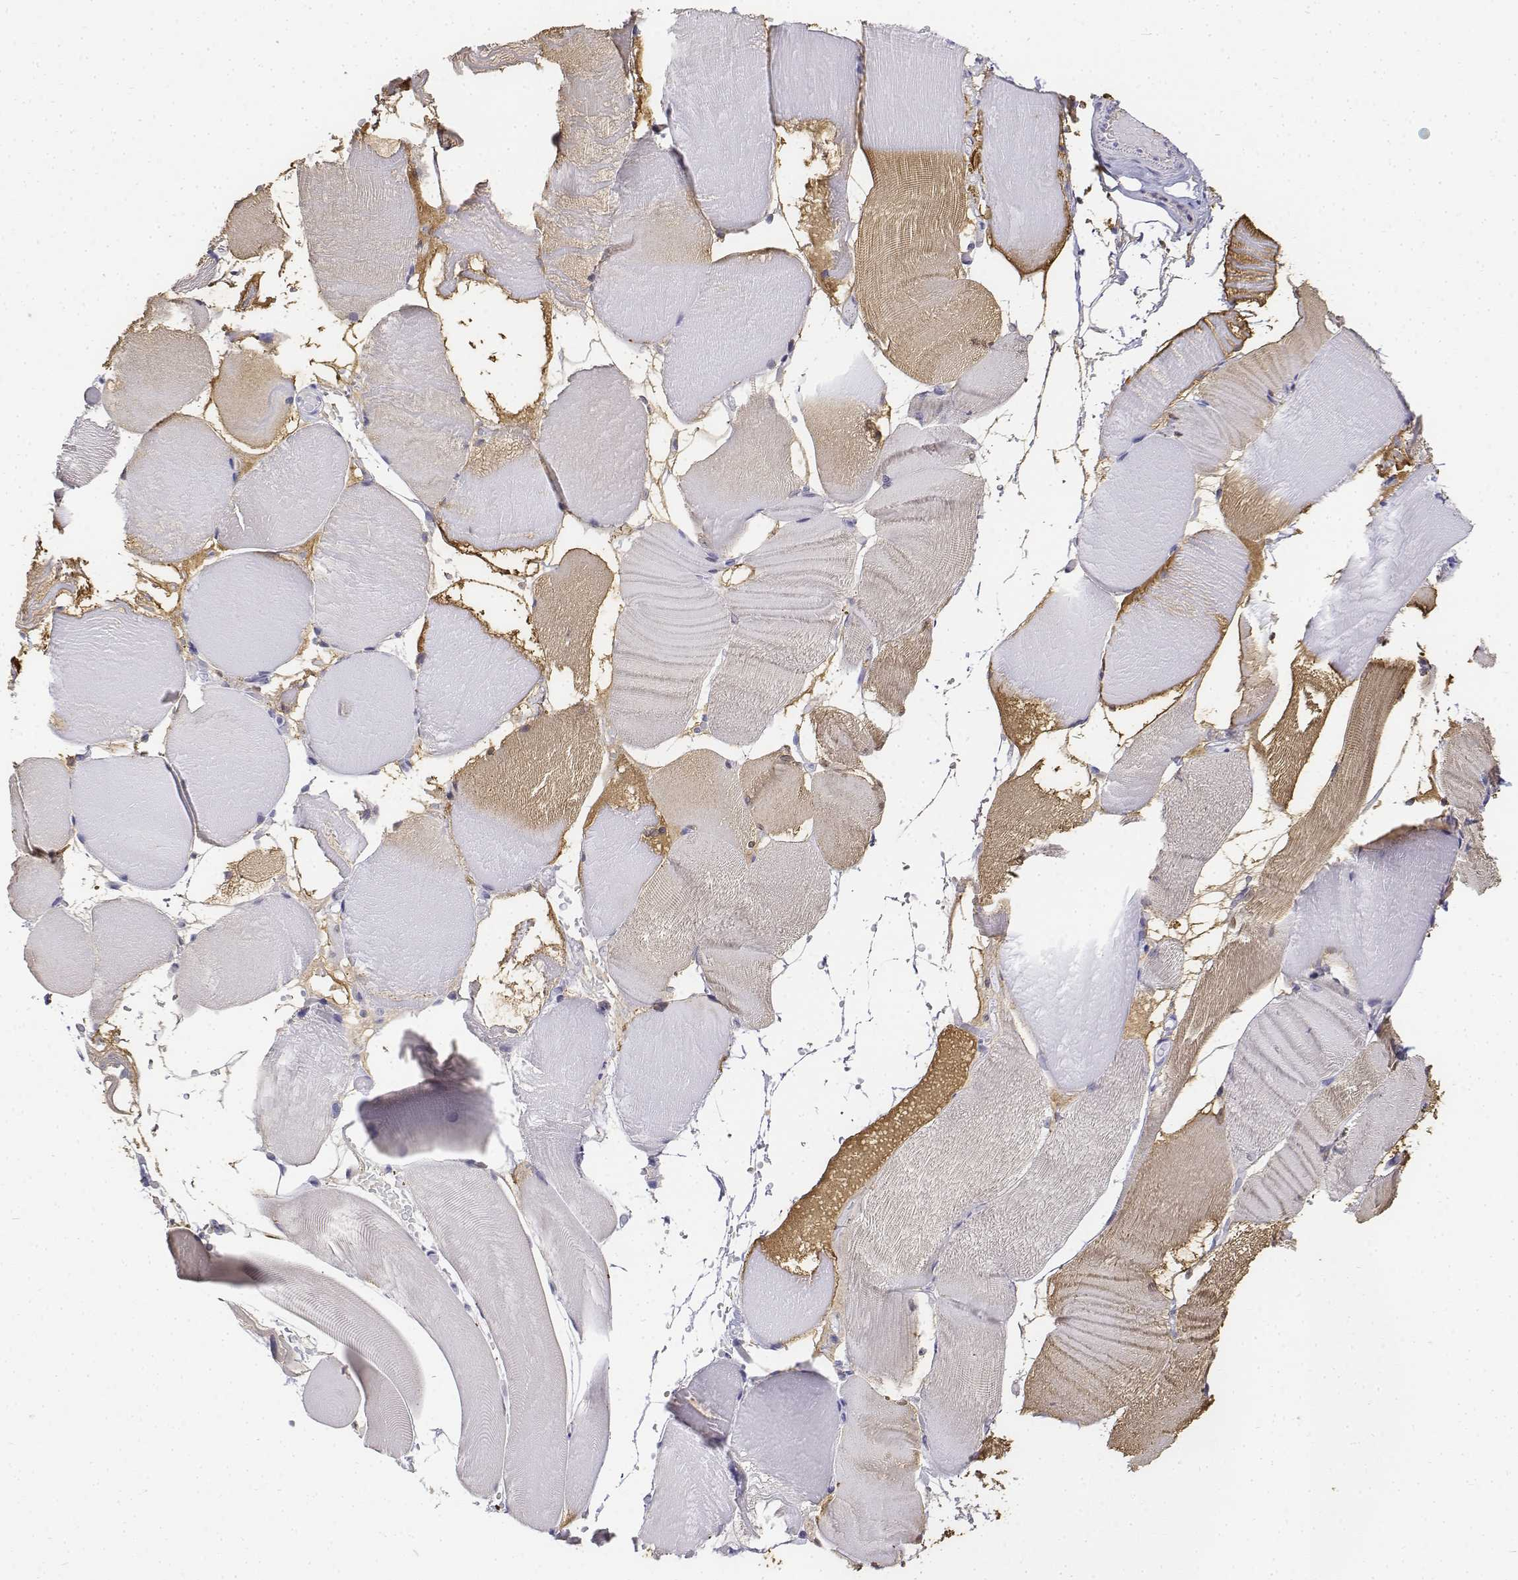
{"staining": {"intensity": "negative", "quantity": "none", "location": "none"}, "tissue": "skeletal muscle", "cell_type": "Myocytes", "image_type": "normal", "snomed": [{"axis": "morphology", "description": "Normal tissue, NOS"}, {"axis": "topography", "description": "Skeletal muscle"}], "caption": "Micrograph shows no significant protein positivity in myocytes of unremarkable skeletal muscle.", "gene": "LGSN", "patient": {"sex": "female", "age": 37}}